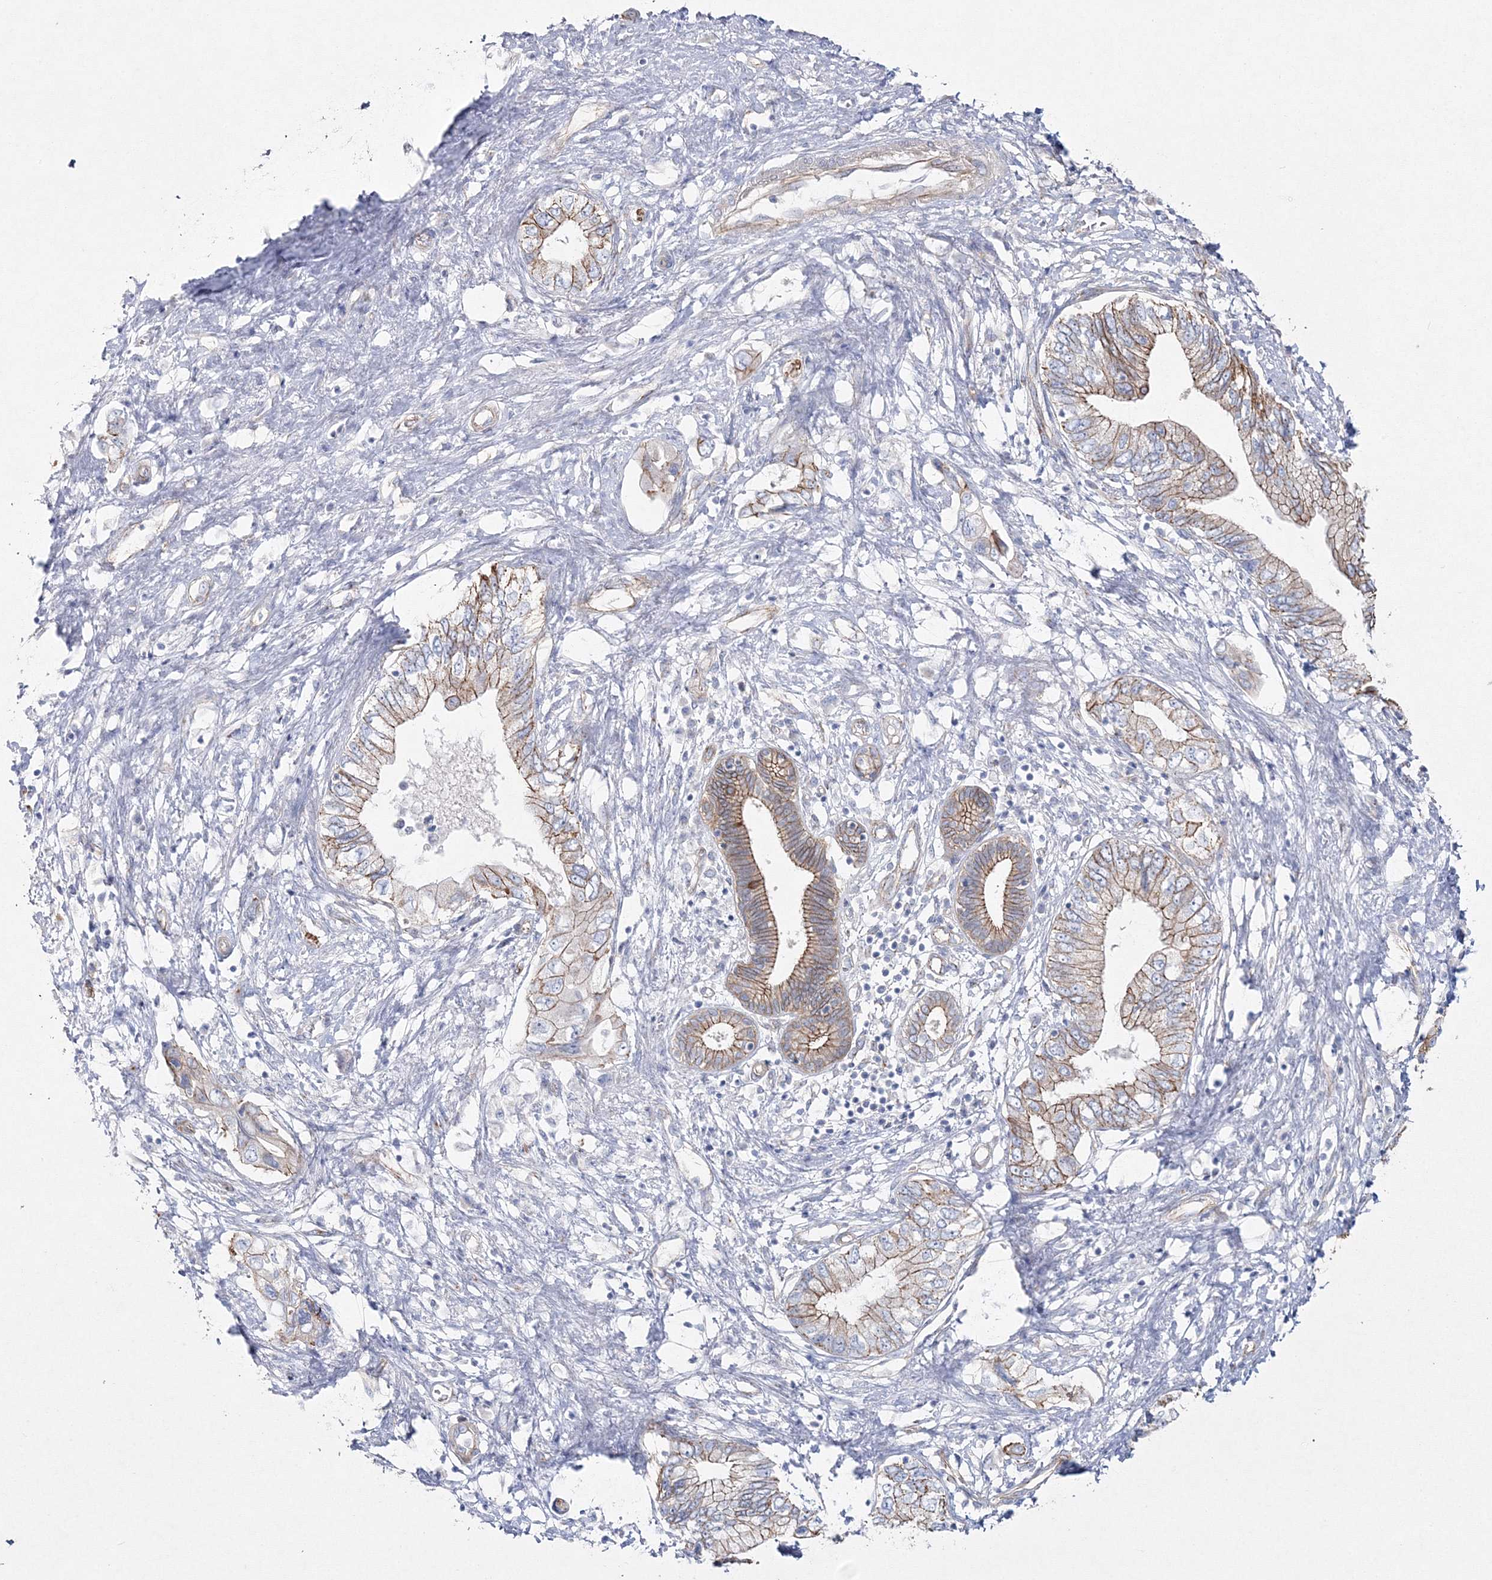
{"staining": {"intensity": "moderate", "quantity": ">75%", "location": "cytoplasmic/membranous"}, "tissue": "pancreatic cancer", "cell_type": "Tumor cells", "image_type": "cancer", "snomed": [{"axis": "morphology", "description": "Adenocarcinoma, NOS"}, {"axis": "topography", "description": "Pancreas"}], "caption": "Tumor cells reveal moderate cytoplasmic/membranous positivity in approximately >75% of cells in pancreatic adenocarcinoma.", "gene": "NAA40", "patient": {"sex": "female", "age": 73}}